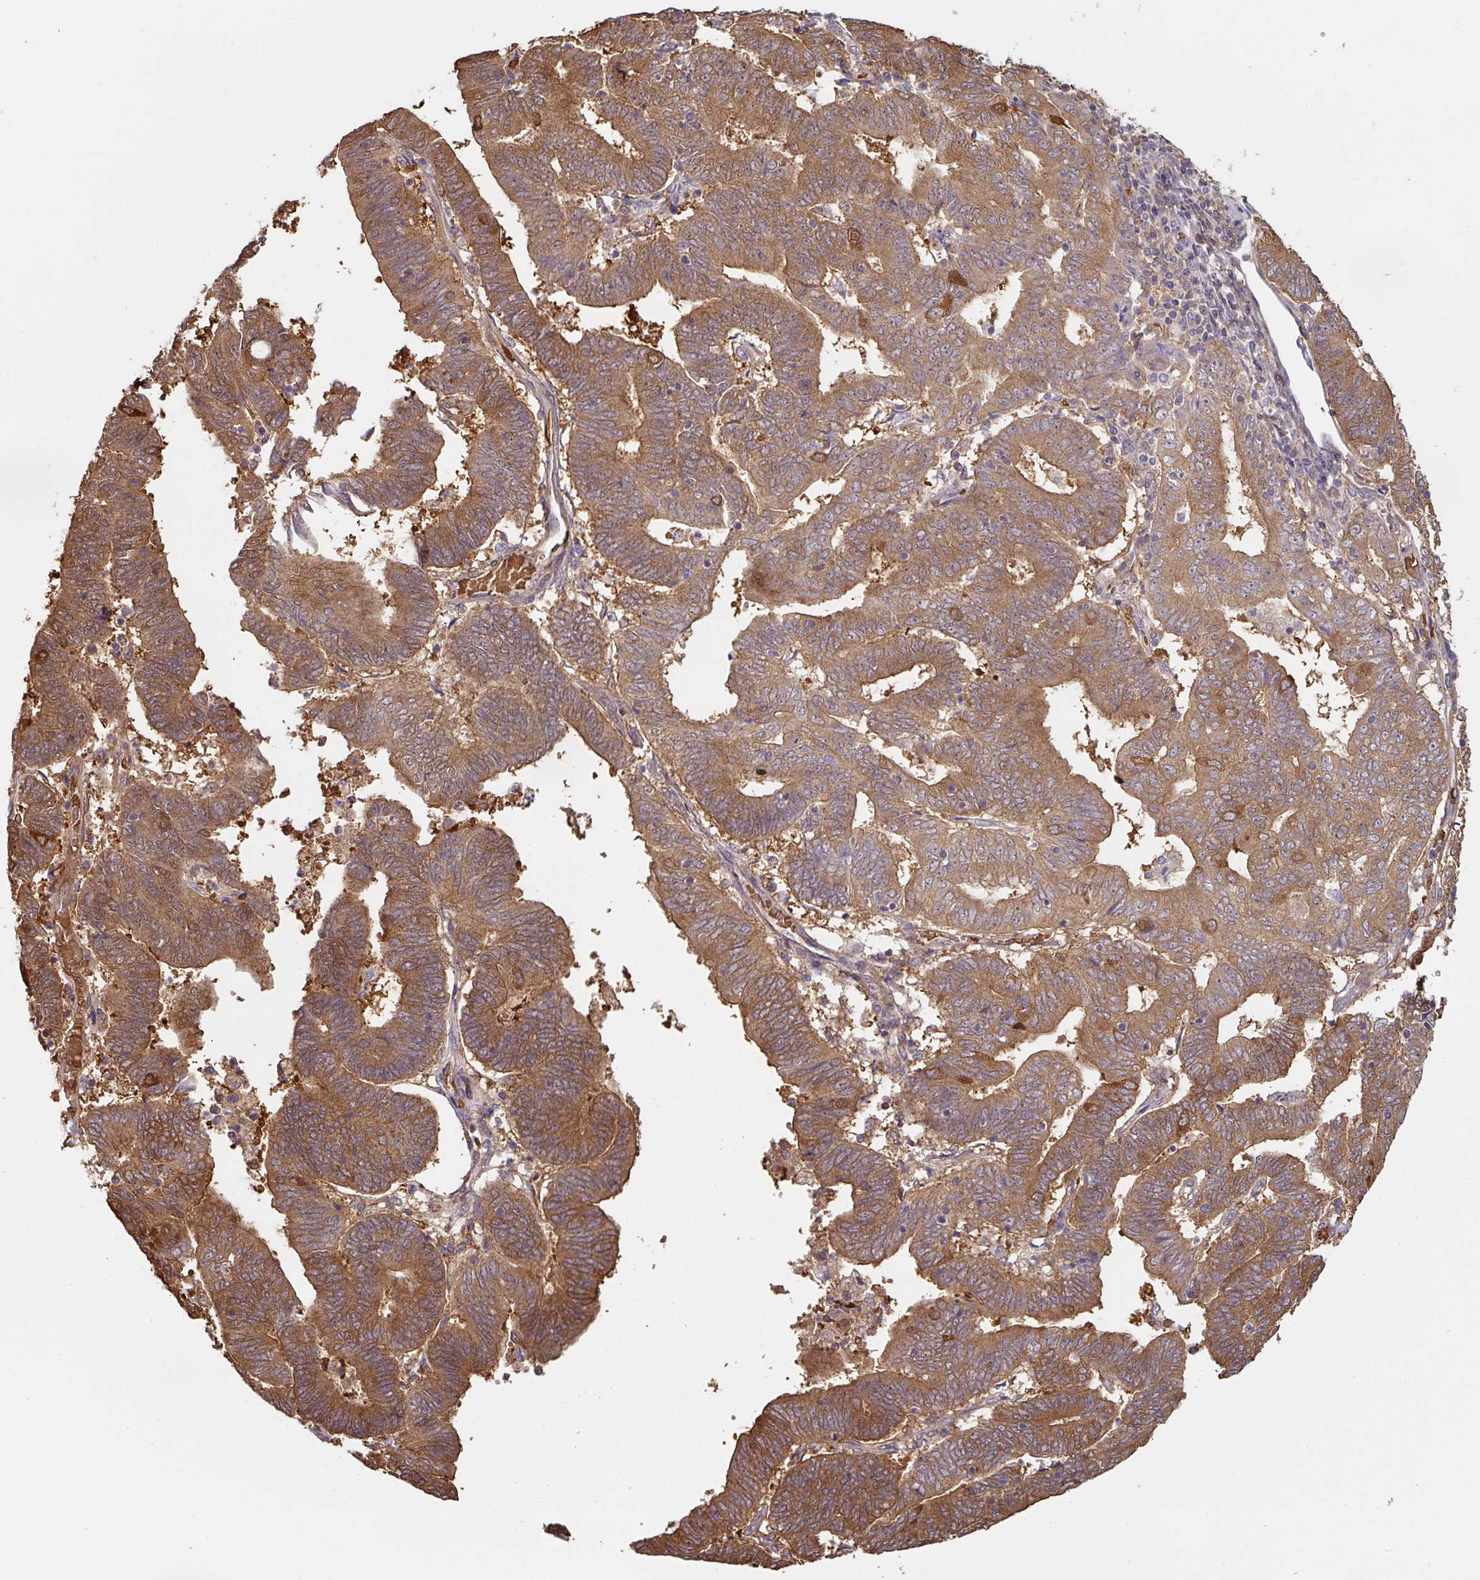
{"staining": {"intensity": "strong", "quantity": ">75%", "location": "cytoplasmic/membranous"}, "tissue": "endometrial cancer", "cell_type": "Tumor cells", "image_type": "cancer", "snomed": [{"axis": "morphology", "description": "Adenocarcinoma, NOS"}, {"axis": "topography", "description": "Endometrium"}], "caption": "An immunohistochemistry (IHC) photomicrograph of tumor tissue is shown. Protein staining in brown labels strong cytoplasmic/membranous positivity in endometrial cancer within tumor cells. The staining was performed using DAB (3,3'-diaminobenzidine) to visualize the protein expression in brown, while the nuclei were stained in blue with hematoxylin (Magnification: 20x).", "gene": "ST13", "patient": {"sex": "female", "age": 70}}